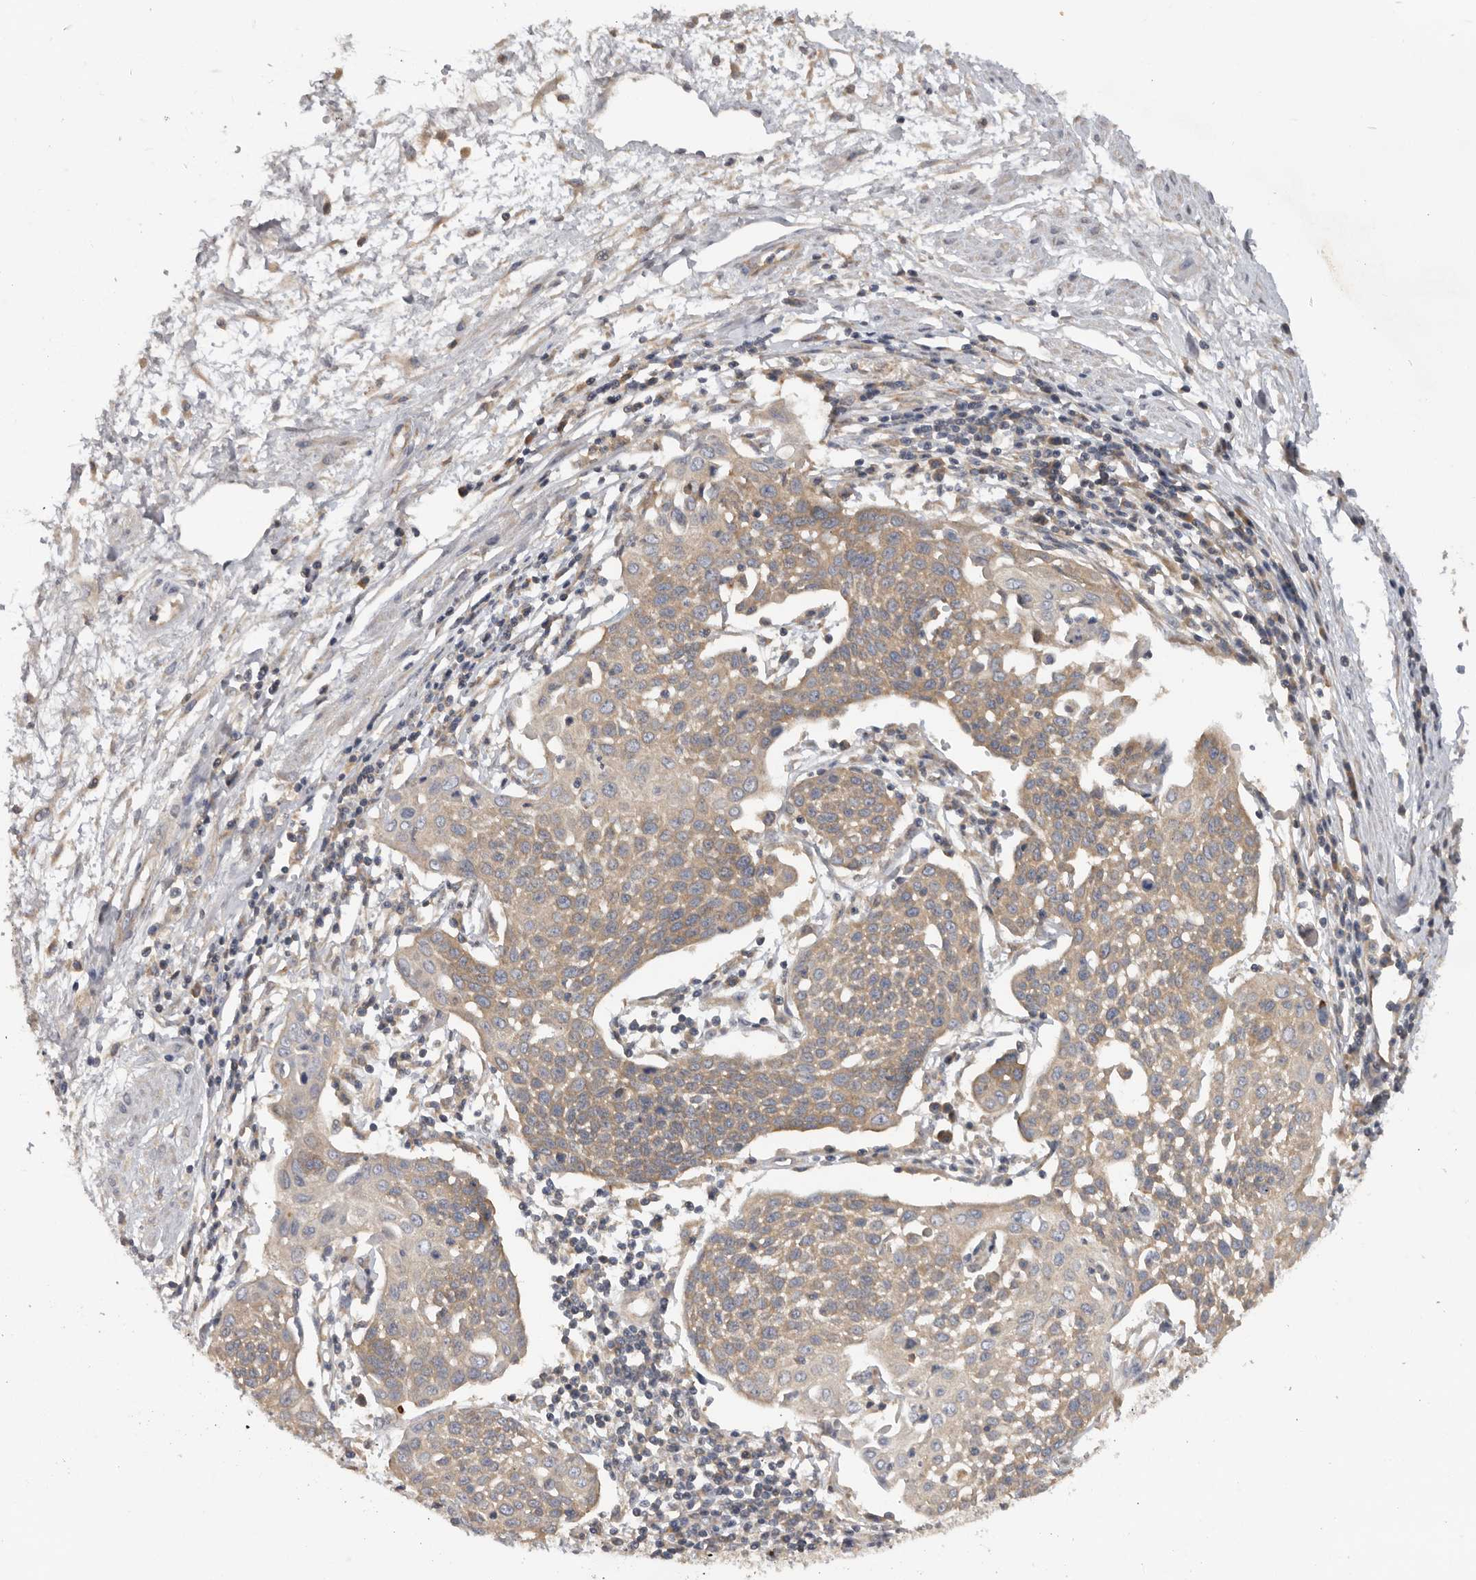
{"staining": {"intensity": "moderate", "quantity": ">75%", "location": "cytoplasmic/membranous"}, "tissue": "cervical cancer", "cell_type": "Tumor cells", "image_type": "cancer", "snomed": [{"axis": "morphology", "description": "Squamous cell carcinoma, NOS"}, {"axis": "topography", "description": "Cervix"}], "caption": "Protein analysis of cervical squamous cell carcinoma tissue reveals moderate cytoplasmic/membranous positivity in about >75% of tumor cells. The staining is performed using DAB (3,3'-diaminobenzidine) brown chromogen to label protein expression. The nuclei are counter-stained blue using hematoxylin.", "gene": "PPP1R42", "patient": {"sex": "female", "age": 34}}